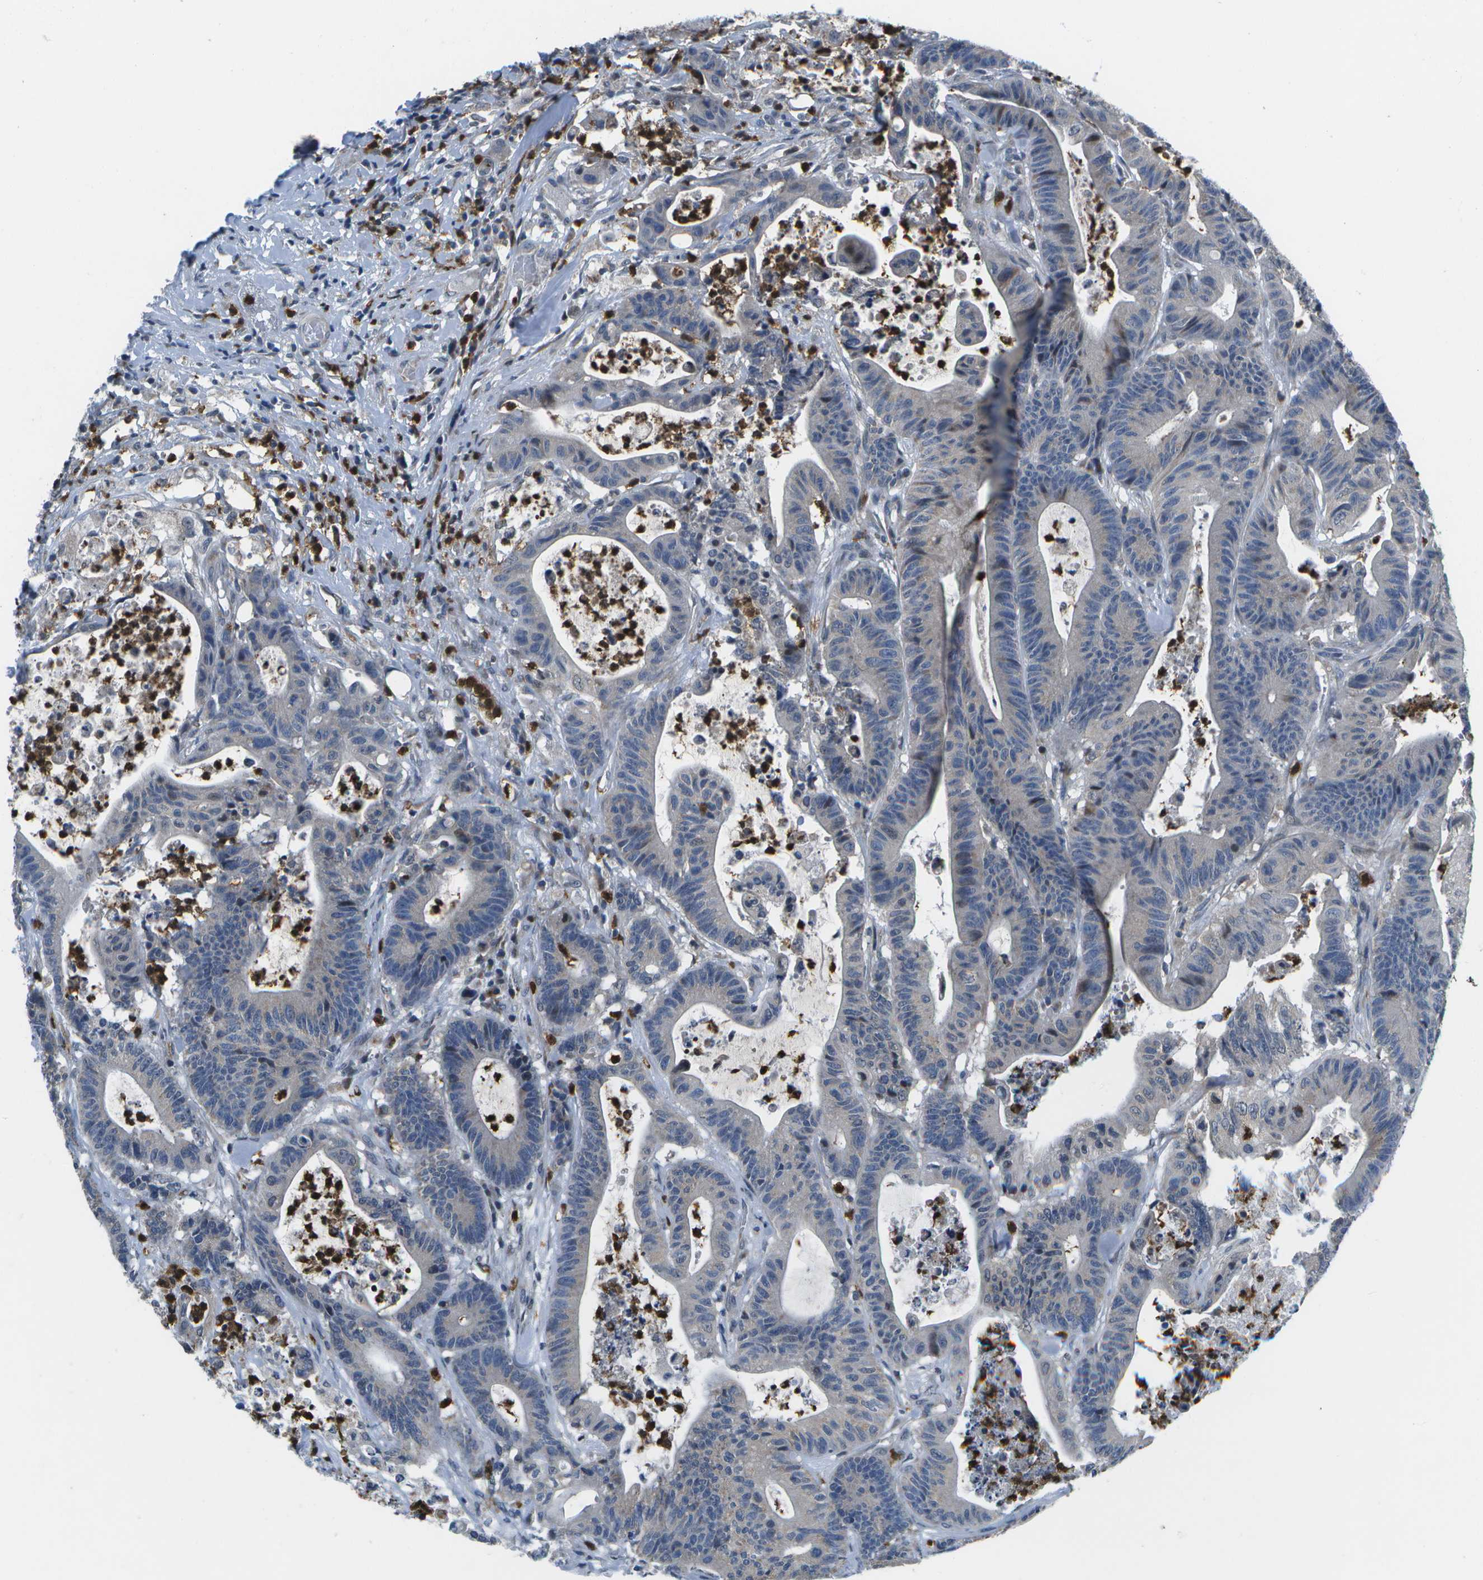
{"staining": {"intensity": "negative", "quantity": "none", "location": "none"}, "tissue": "colorectal cancer", "cell_type": "Tumor cells", "image_type": "cancer", "snomed": [{"axis": "morphology", "description": "Adenocarcinoma, NOS"}, {"axis": "topography", "description": "Colon"}], "caption": "This is an immunohistochemistry (IHC) image of human adenocarcinoma (colorectal). There is no expression in tumor cells.", "gene": "GALNT15", "patient": {"sex": "female", "age": 84}}